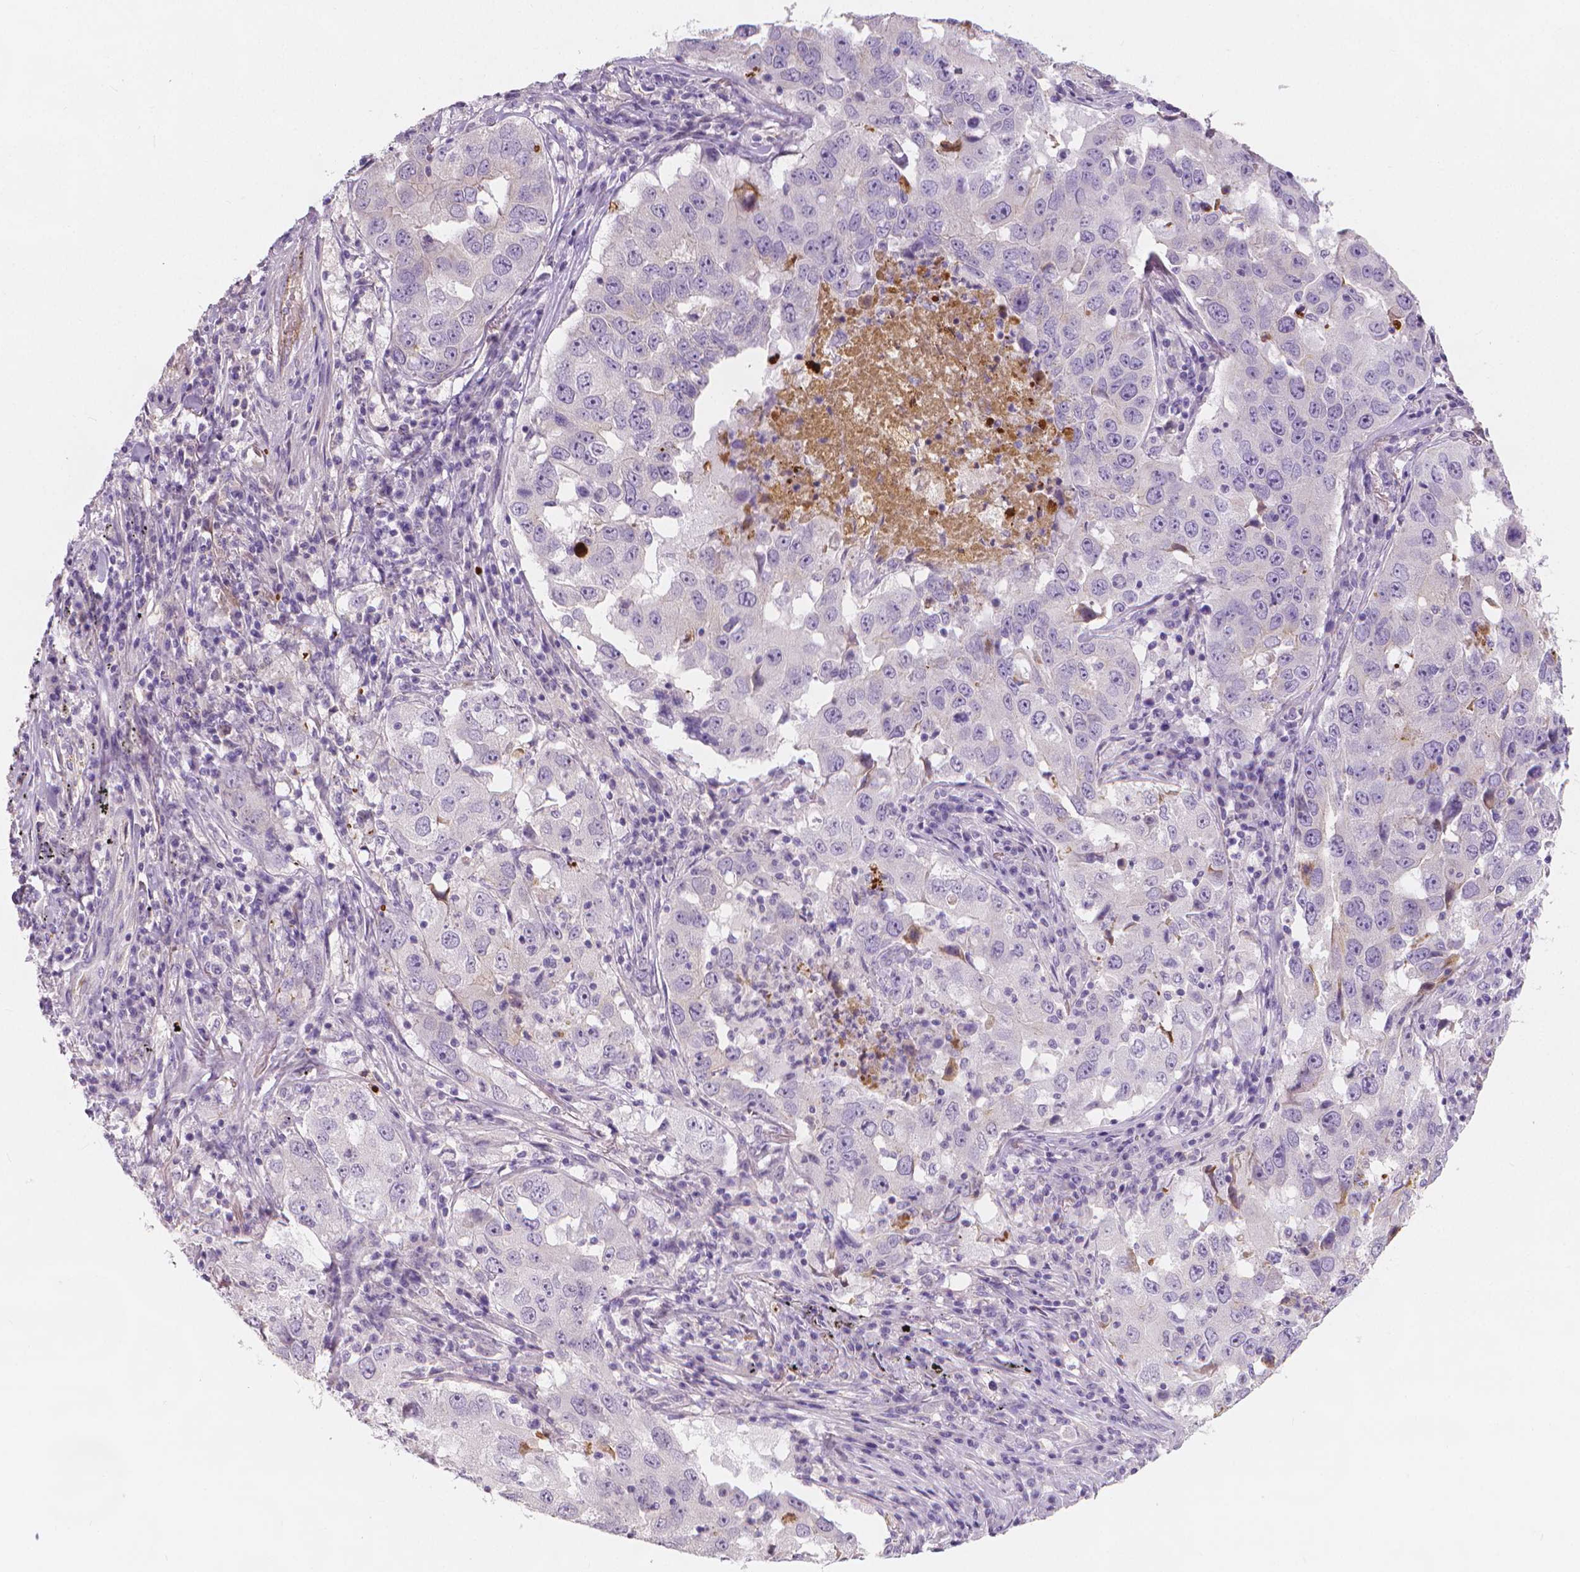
{"staining": {"intensity": "negative", "quantity": "none", "location": "none"}, "tissue": "lung cancer", "cell_type": "Tumor cells", "image_type": "cancer", "snomed": [{"axis": "morphology", "description": "Adenocarcinoma, NOS"}, {"axis": "topography", "description": "Lung"}], "caption": "Immunohistochemistry histopathology image of neoplastic tissue: human lung cancer (adenocarcinoma) stained with DAB displays no significant protein positivity in tumor cells.", "gene": "APOA4", "patient": {"sex": "male", "age": 73}}